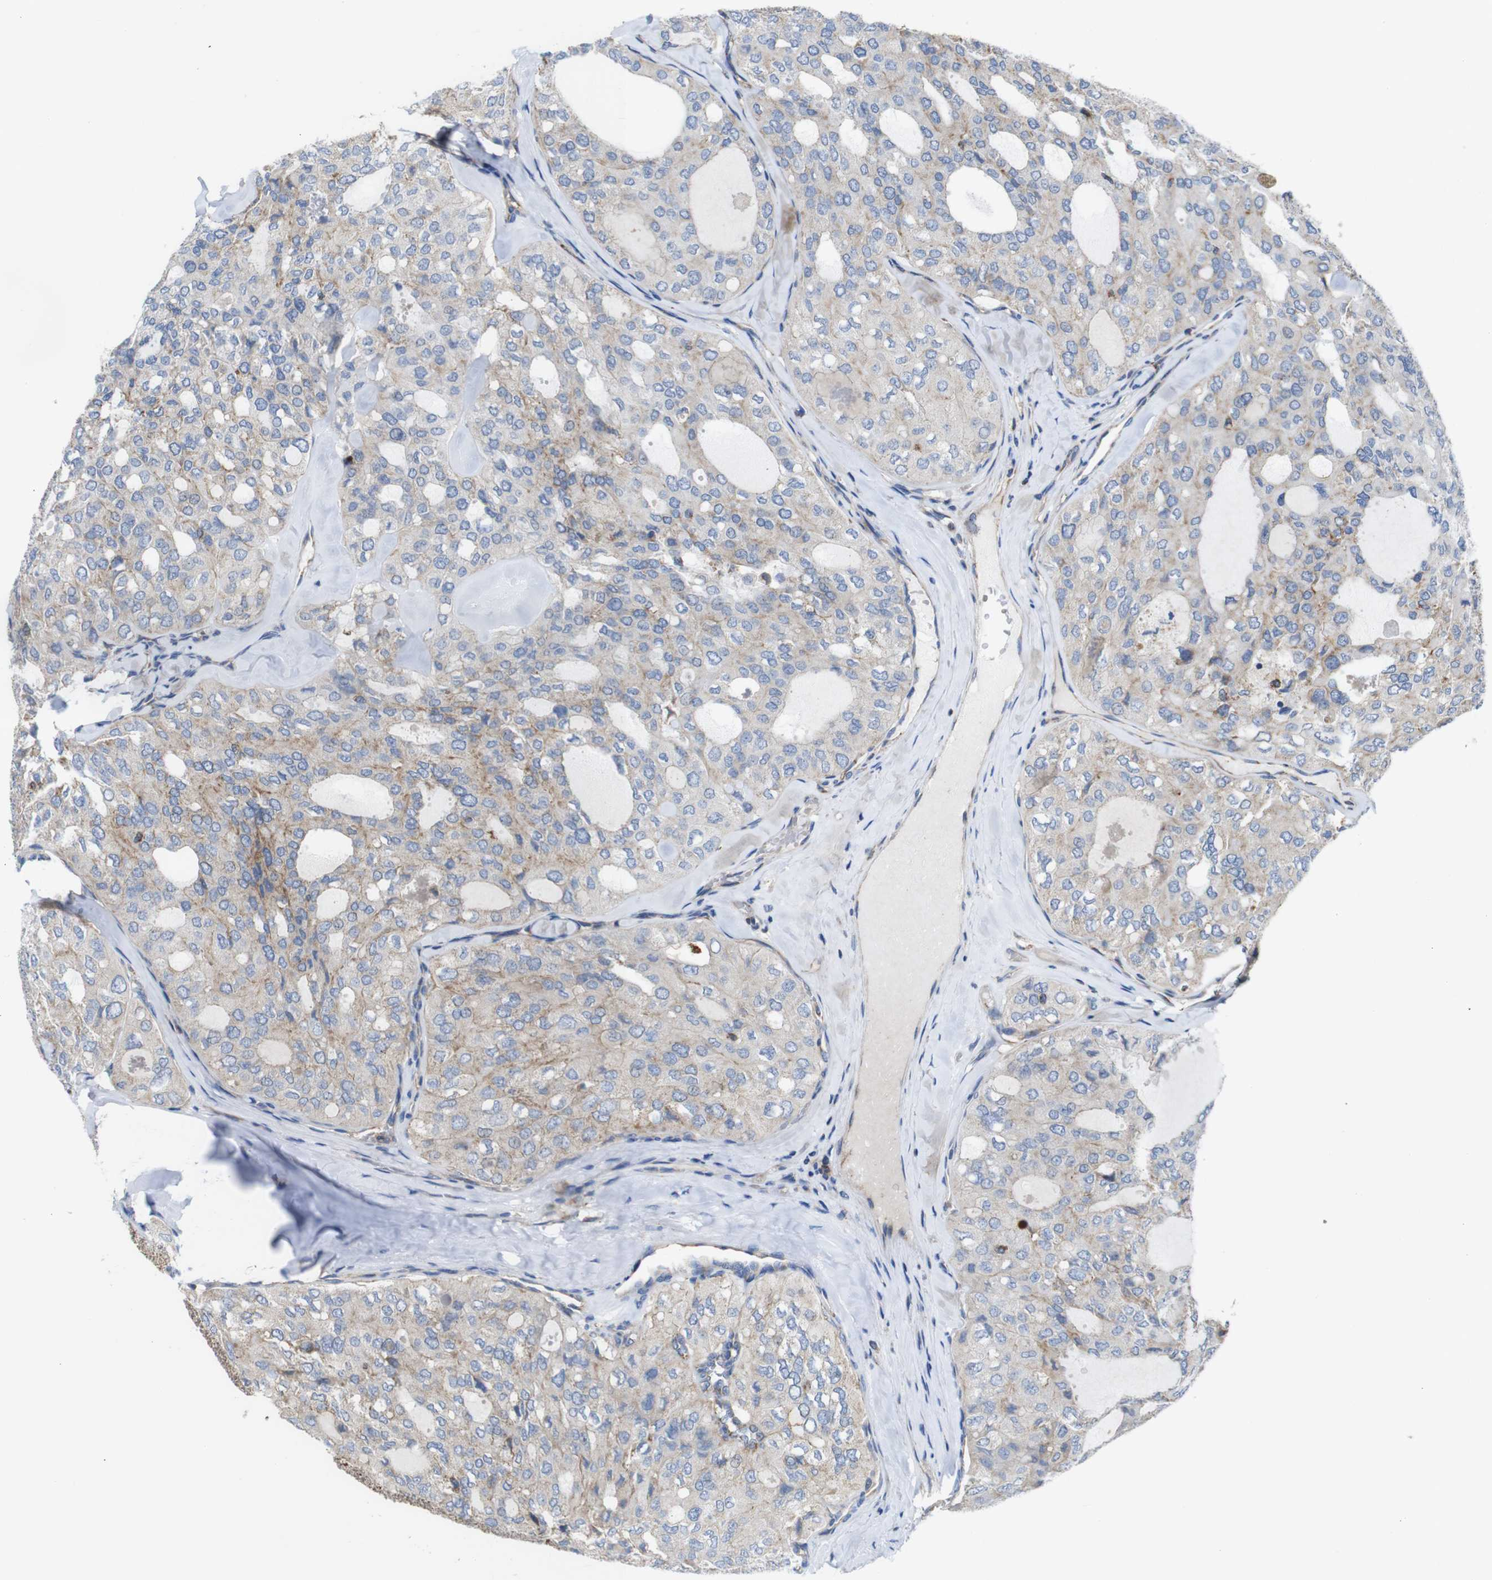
{"staining": {"intensity": "negative", "quantity": "none", "location": "none"}, "tissue": "thyroid cancer", "cell_type": "Tumor cells", "image_type": "cancer", "snomed": [{"axis": "morphology", "description": "Follicular adenoma carcinoma, NOS"}, {"axis": "topography", "description": "Thyroid gland"}], "caption": "Immunohistochemistry micrograph of human thyroid cancer (follicular adenoma carcinoma) stained for a protein (brown), which demonstrates no positivity in tumor cells.", "gene": "PDCD1LG2", "patient": {"sex": "male", "age": 75}}